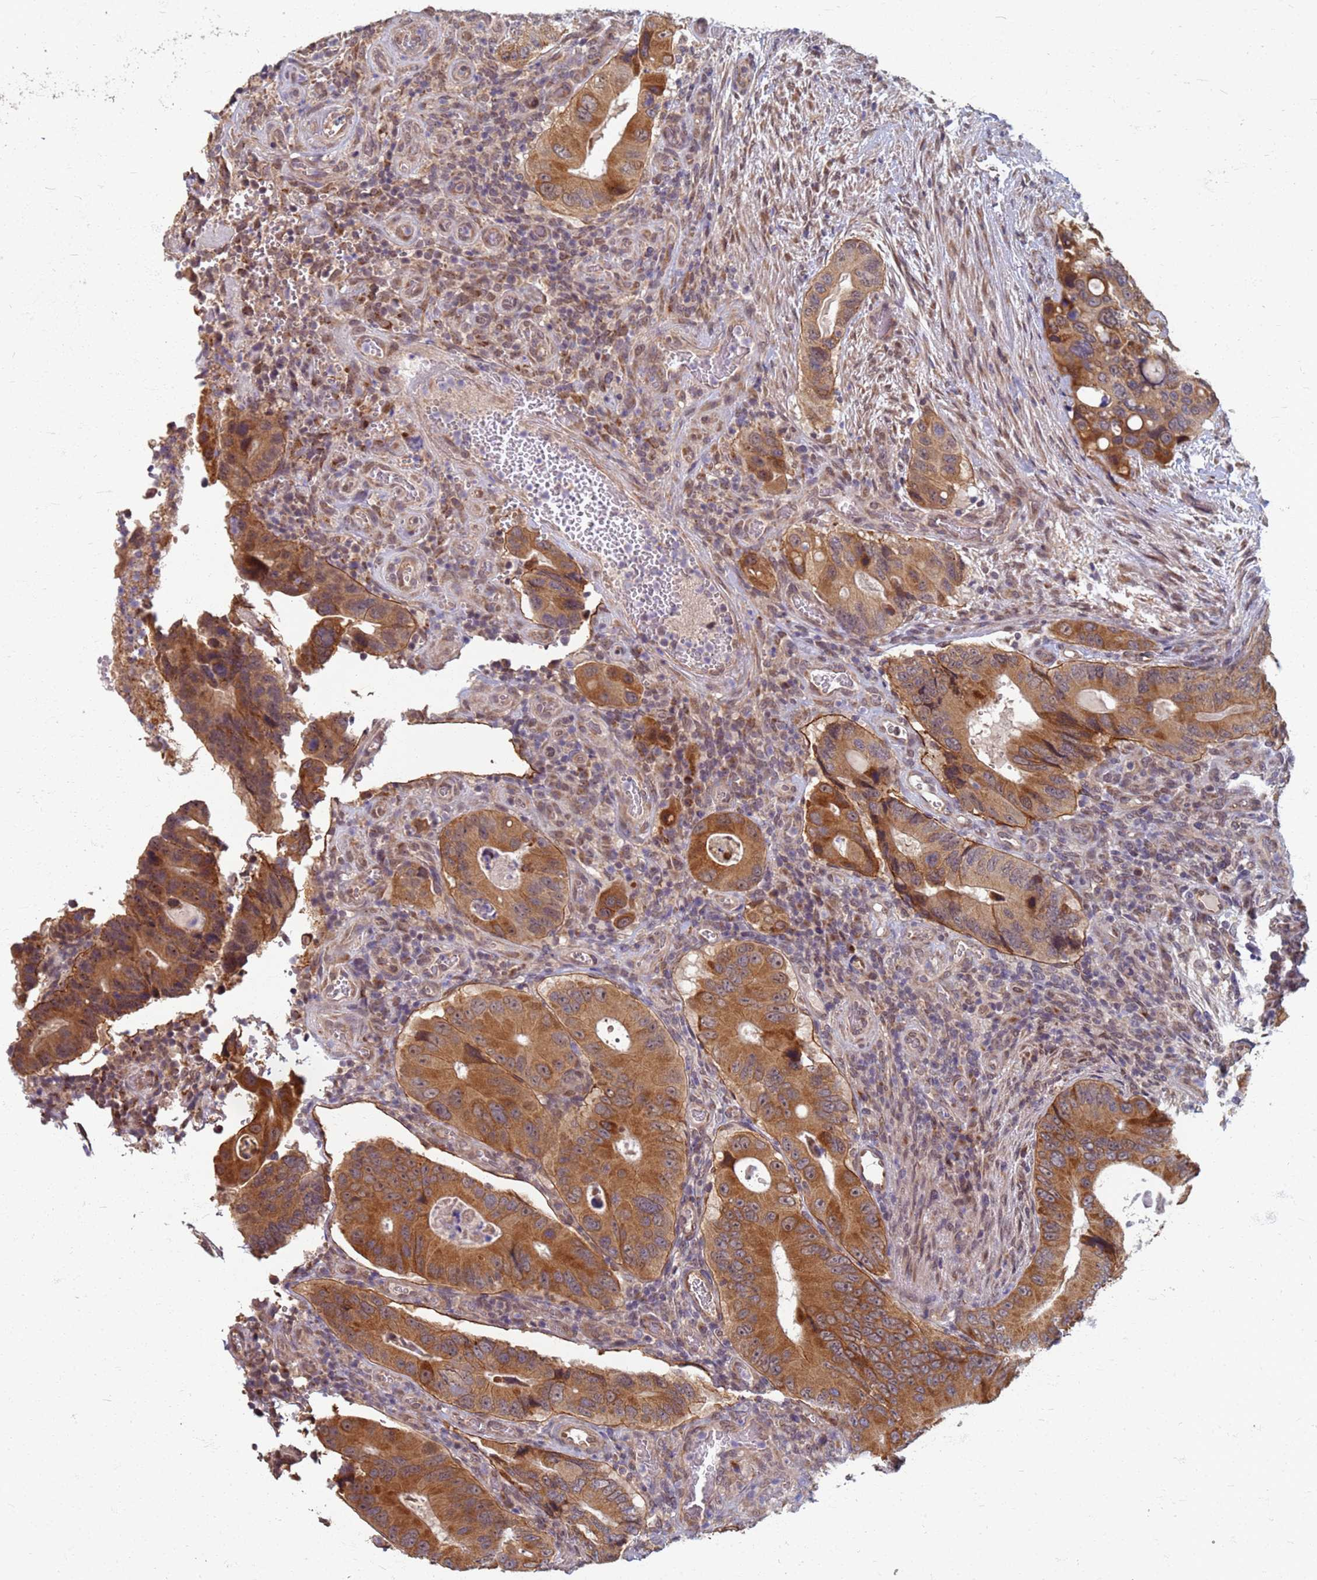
{"staining": {"intensity": "moderate", "quantity": ">75%", "location": "cytoplasmic/membranous"}, "tissue": "colorectal cancer", "cell_type": "Tumor cells", "image_type": "cancer", "snomed": [{"axis": "morphology", "description": "Adenocarcinoma, NOS"}, {"axis": "topography", "description": "Colon"}], "caption": "Tumor cells demonstrate medium levels of moderate cytoplasmic/membranous expression in about >75% of cells in human colorectal cancer (adenocarcinoma). The protein of interest is stained brown, and the nuclei are stained in blue (DAB (3,3'-diaminobenzidine) IHC with brightfield microscopy, high magnification).", "gene": "ITGB4", "patient": {"sex": "male", "age": 84}}